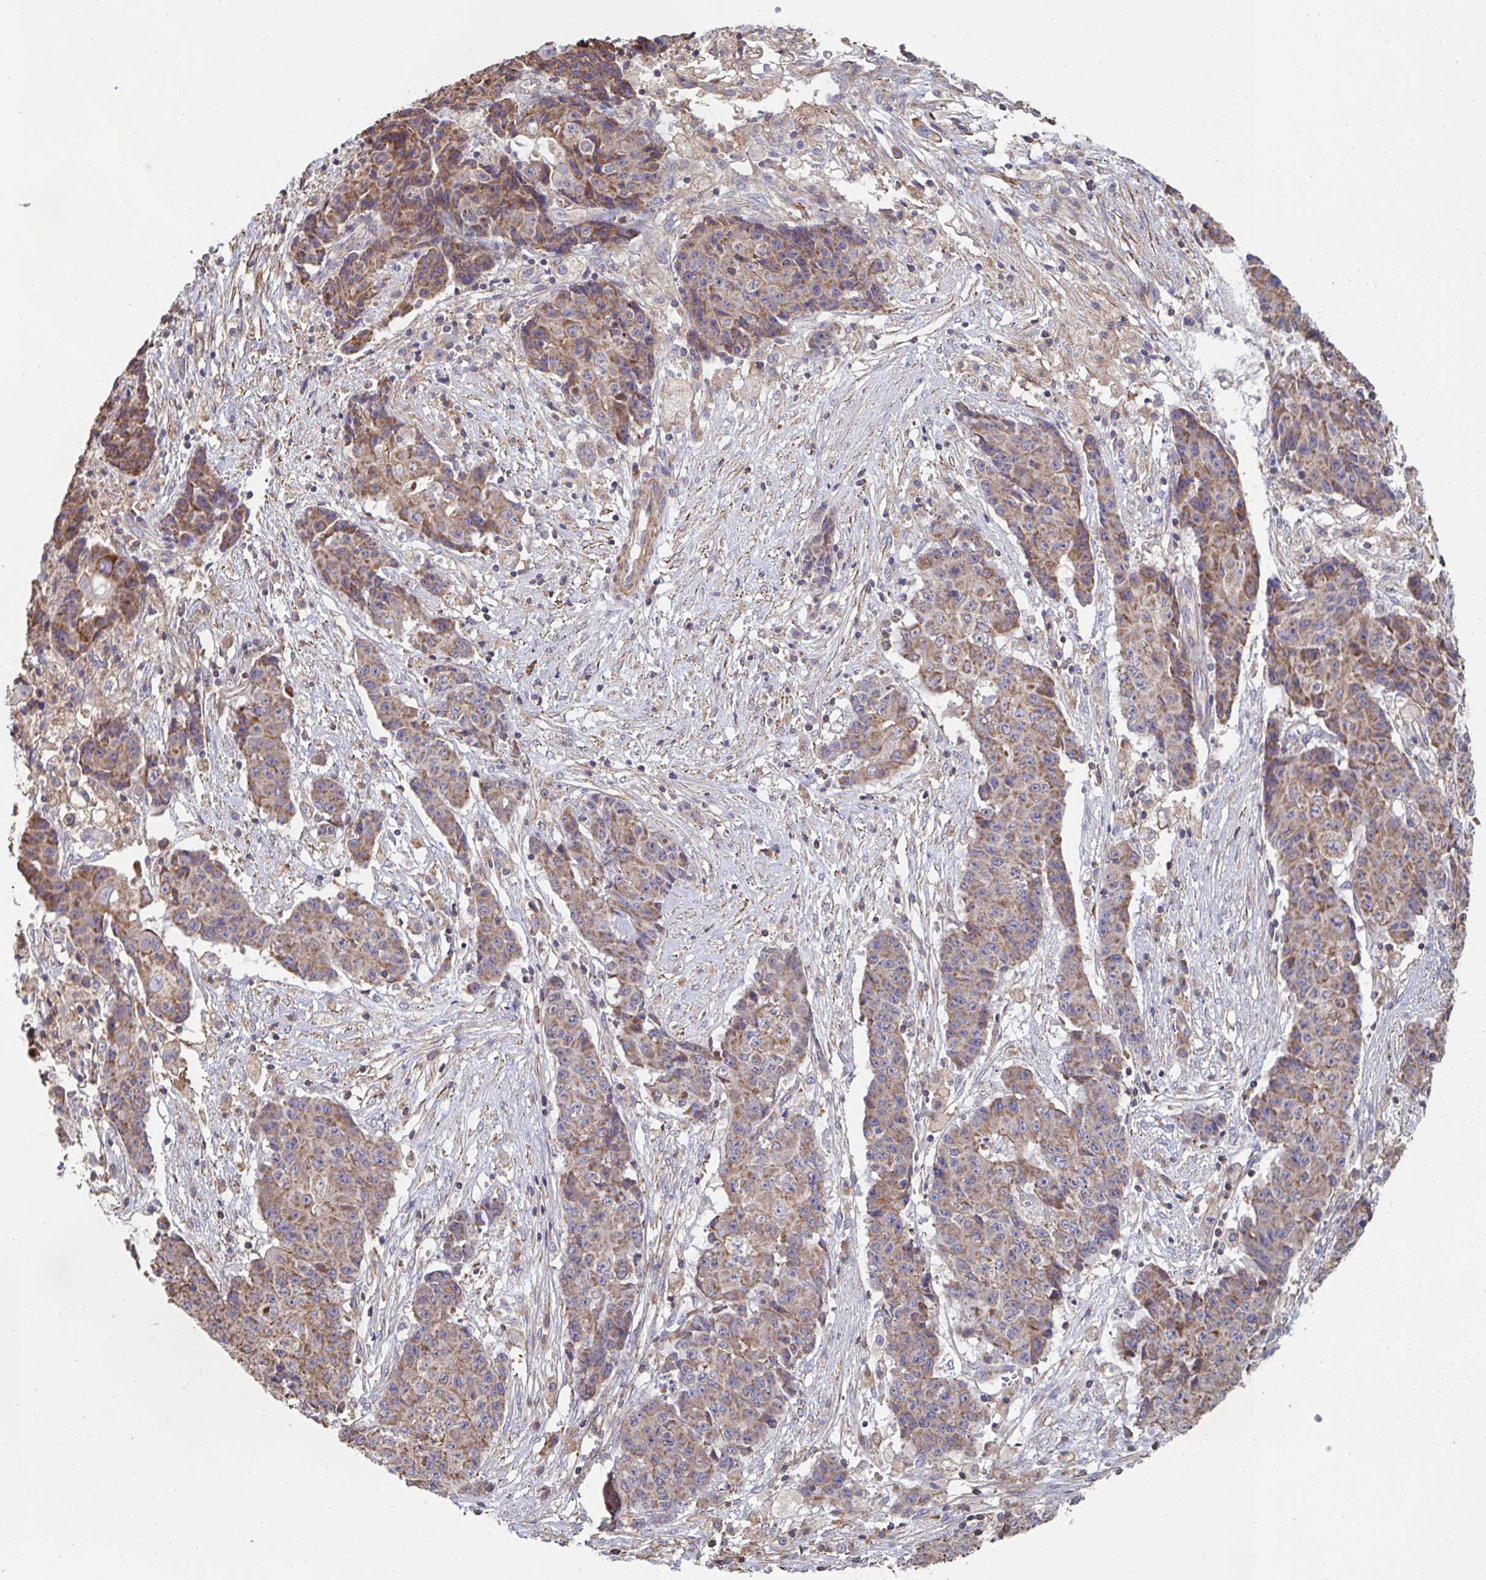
{"staining": {"intensity": "moderate", "quantity": ">75%", "location": "cytoplasmic/membranous"}, "tissue": "ovarian cancer", "cell_type": "Tumor cells", "image_type": "cancer", "snomed": [{"axis": "morphology", "description": "Carcinoma, endometroid"}, {"axis": "topography", "description": "Ovary"}], "caption": "Tumor cells exhibit medium levels of moderate cytoplasmic/membranous staining in approximately >75% of cells in ovarian cancer (endometroid carcinoma).", "gene": "DZANK1", "patient": {"sex": "female", "age": 42}}